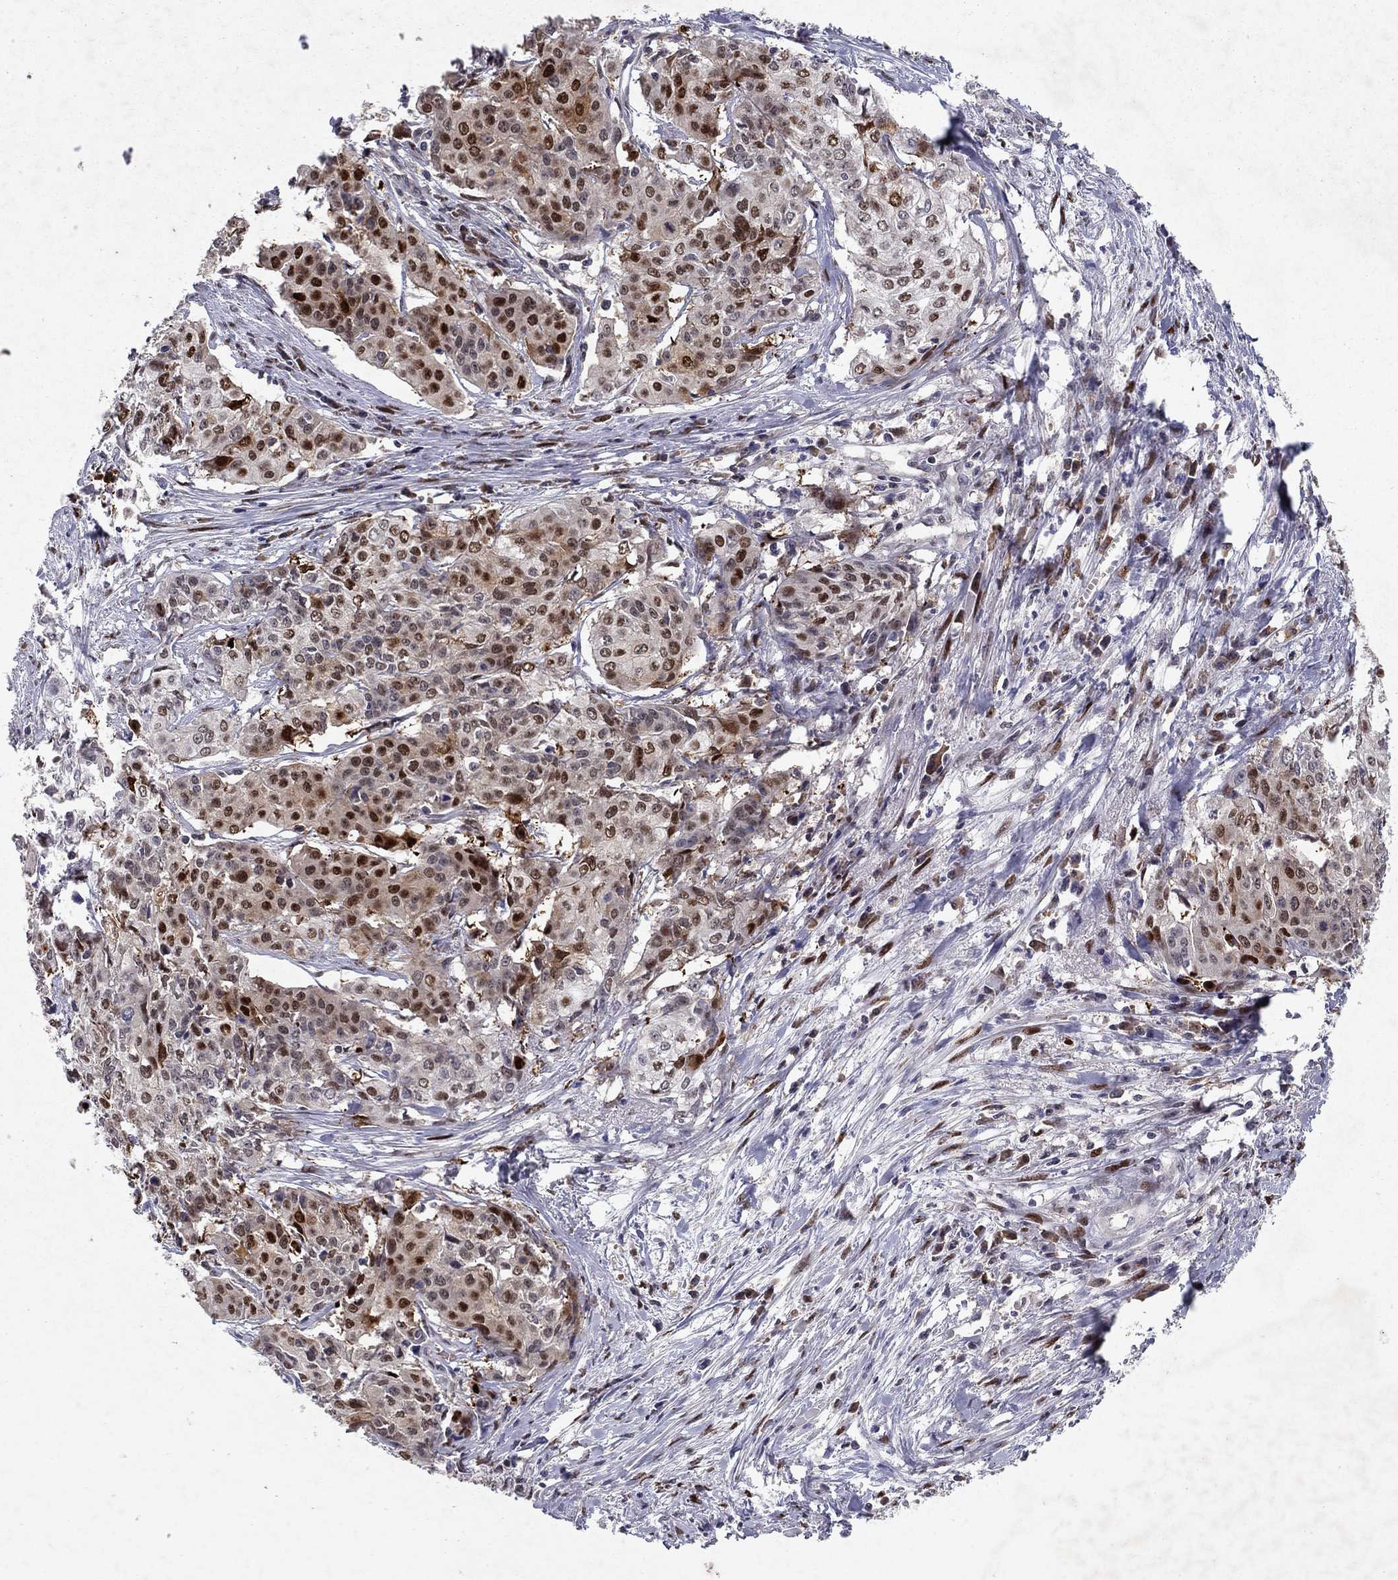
{"staining": {"intensity": "strong", "quantity": "25%-75%", "location": "nuclear"}, "tissue": "cervical cancer", "cell_type": "Tumor cells", "image_type": "cancer", "snomed": [{"axis": "morphology", "description": "Squamous cell carcinoma, NOS"}, {"axis": "topography", "description": "Cervix"}], "caption": "Protein expression analysis of human cervical squamous cell carcinoma reveals strong nuclear staining in about 25%-75% of tumor cells.", "gene": "CRTC1", "patient": {"sex": "female", "age": 39}}